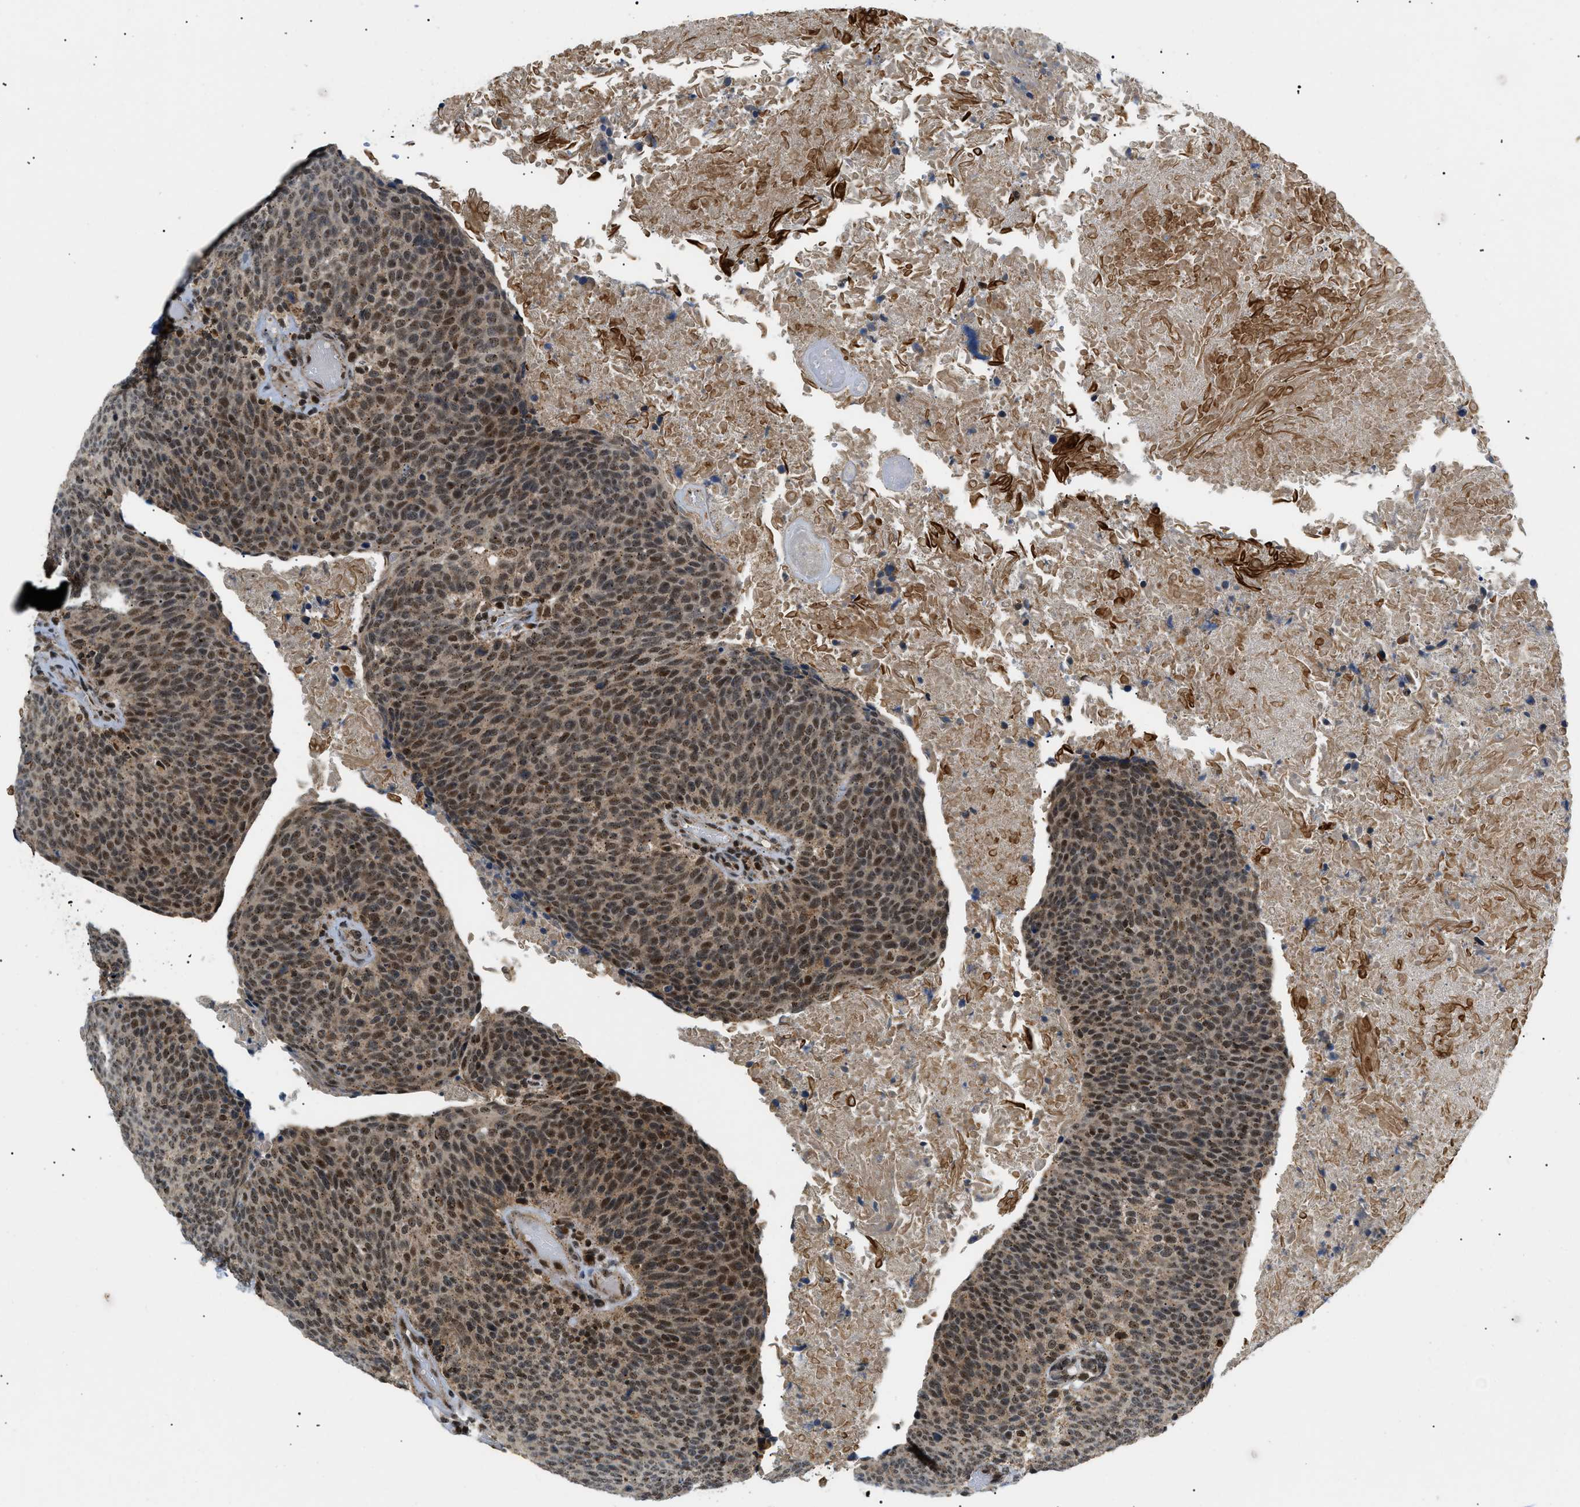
{"staining": {"intensity": "weak", "quantity": "25%-75%", "location": "nuclear"}, "tissue": "head and neck cancer", "cell_type": "Tumor cells", "image_type": "cancer", "snomed": [{"axis": "morphology", "description": "Squamous cell carcinoma, NOS"}, {"axis": "morphology", "description": "Squamous cell carcinoma, metastatic, NOS"}, {"axis": "topography", "description": "Lymph node"}, {"axis": "topography", "description": "Head-Neck"}], "caption": "Immunohistochemical staining of head and neck cancer (squamous cell carcinoma) displays low levels of weak nuclear protein positivity in approximately 25%-75% of tumor cells. (Stains: DAB (3,3'-diaminobenzidine) in brown, nuclei in blue, Microscopy: brightfield microscopy at high magnification).", "gene": "ZBTB11", "patient": {"sex": "male", "age": 62}}